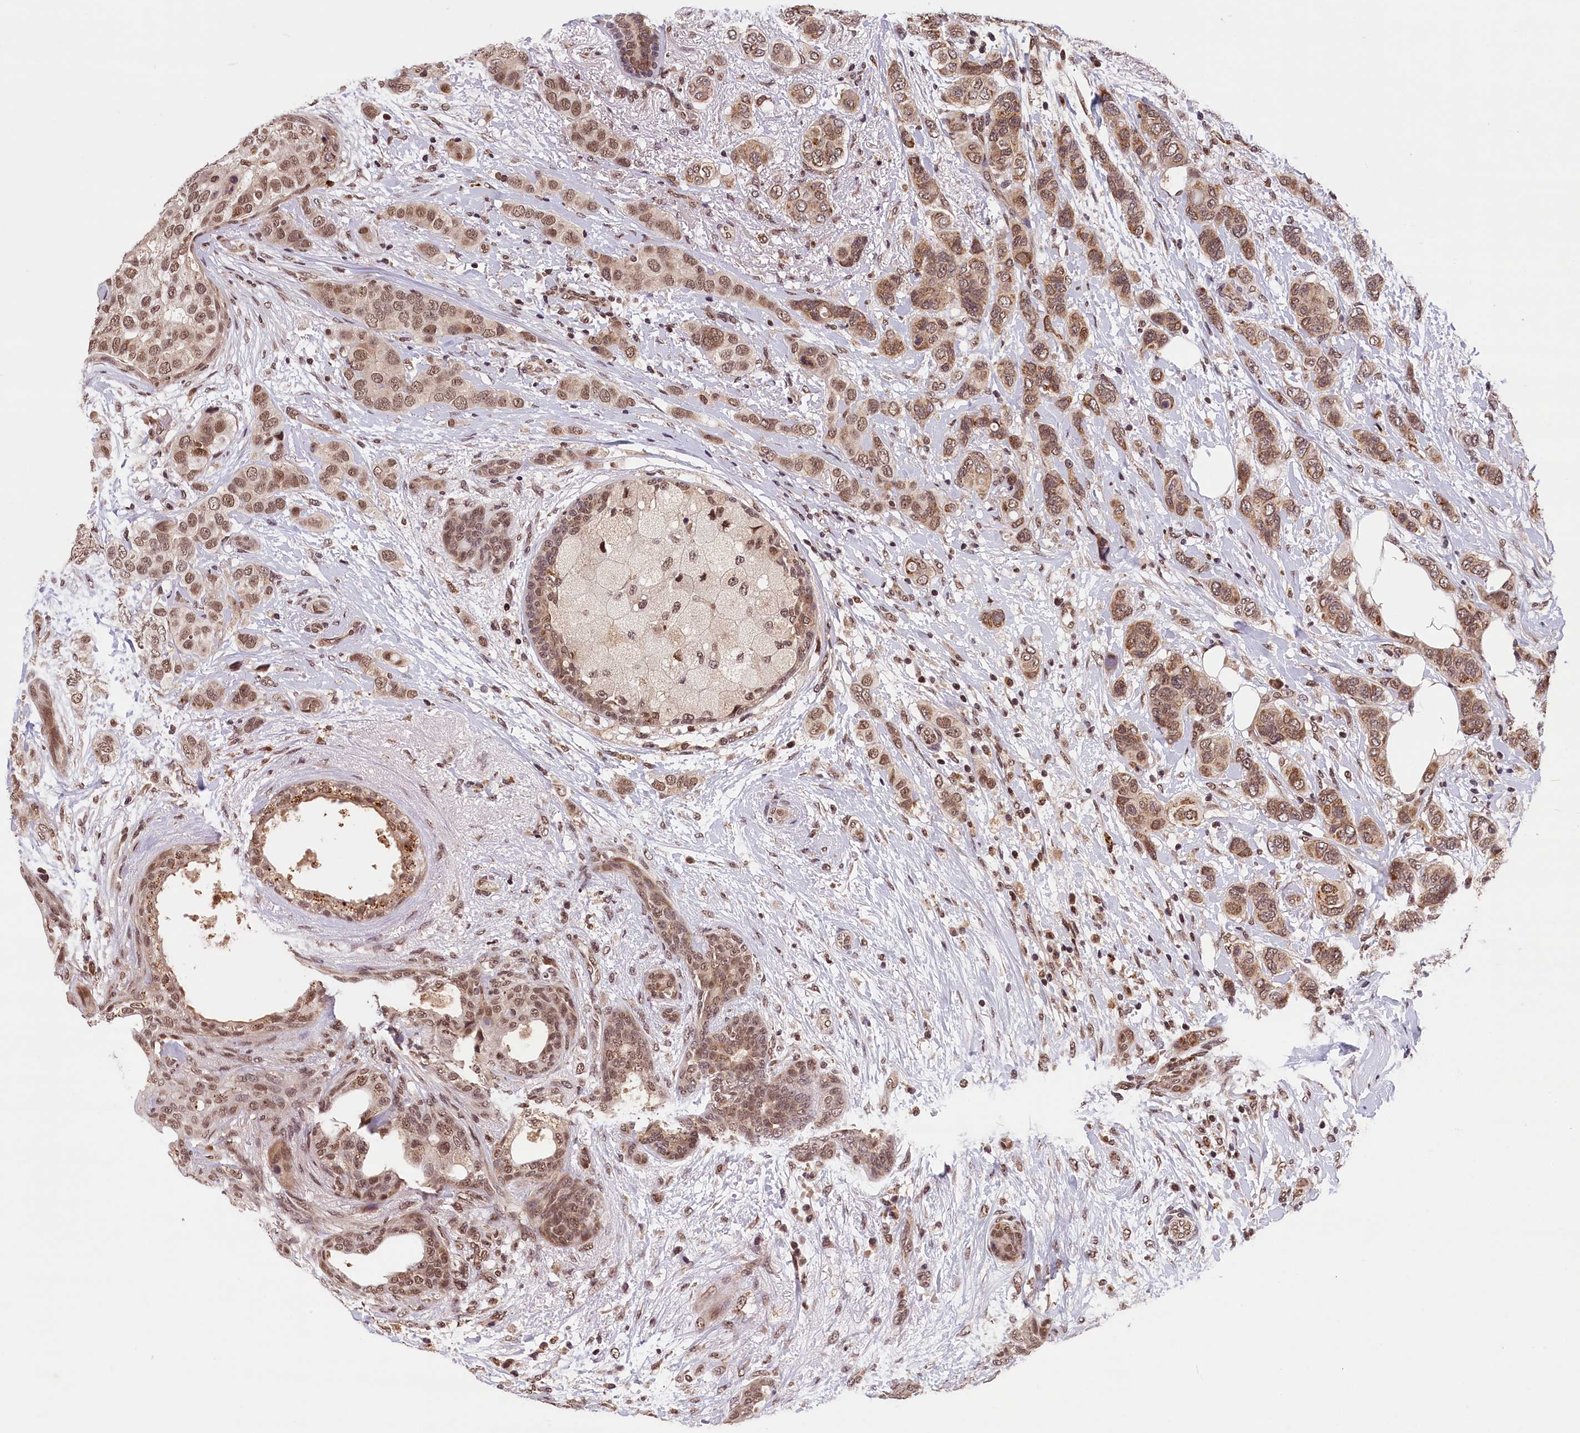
{"staining": {"intensity": "moderate", "quantity": ">75%", "location": "nuclear"}, "tissue": "breast cancer", "cell_type": "Tumor cells", "image_type": "cancer", "snomed": [{"axis": "morphology", "description": "Lobular carcinoma"}, {"axis": "topography", "description": "Breast"}], "caption": "Approximately >75% of tumor cells in human lobular carcinoma (breast) demonstrate moderate nuclear protein positivity as visualized by brown immunohistochemical staining.", "gene": "KCNK6", "patient": {"sex": "female", "age": 51}}